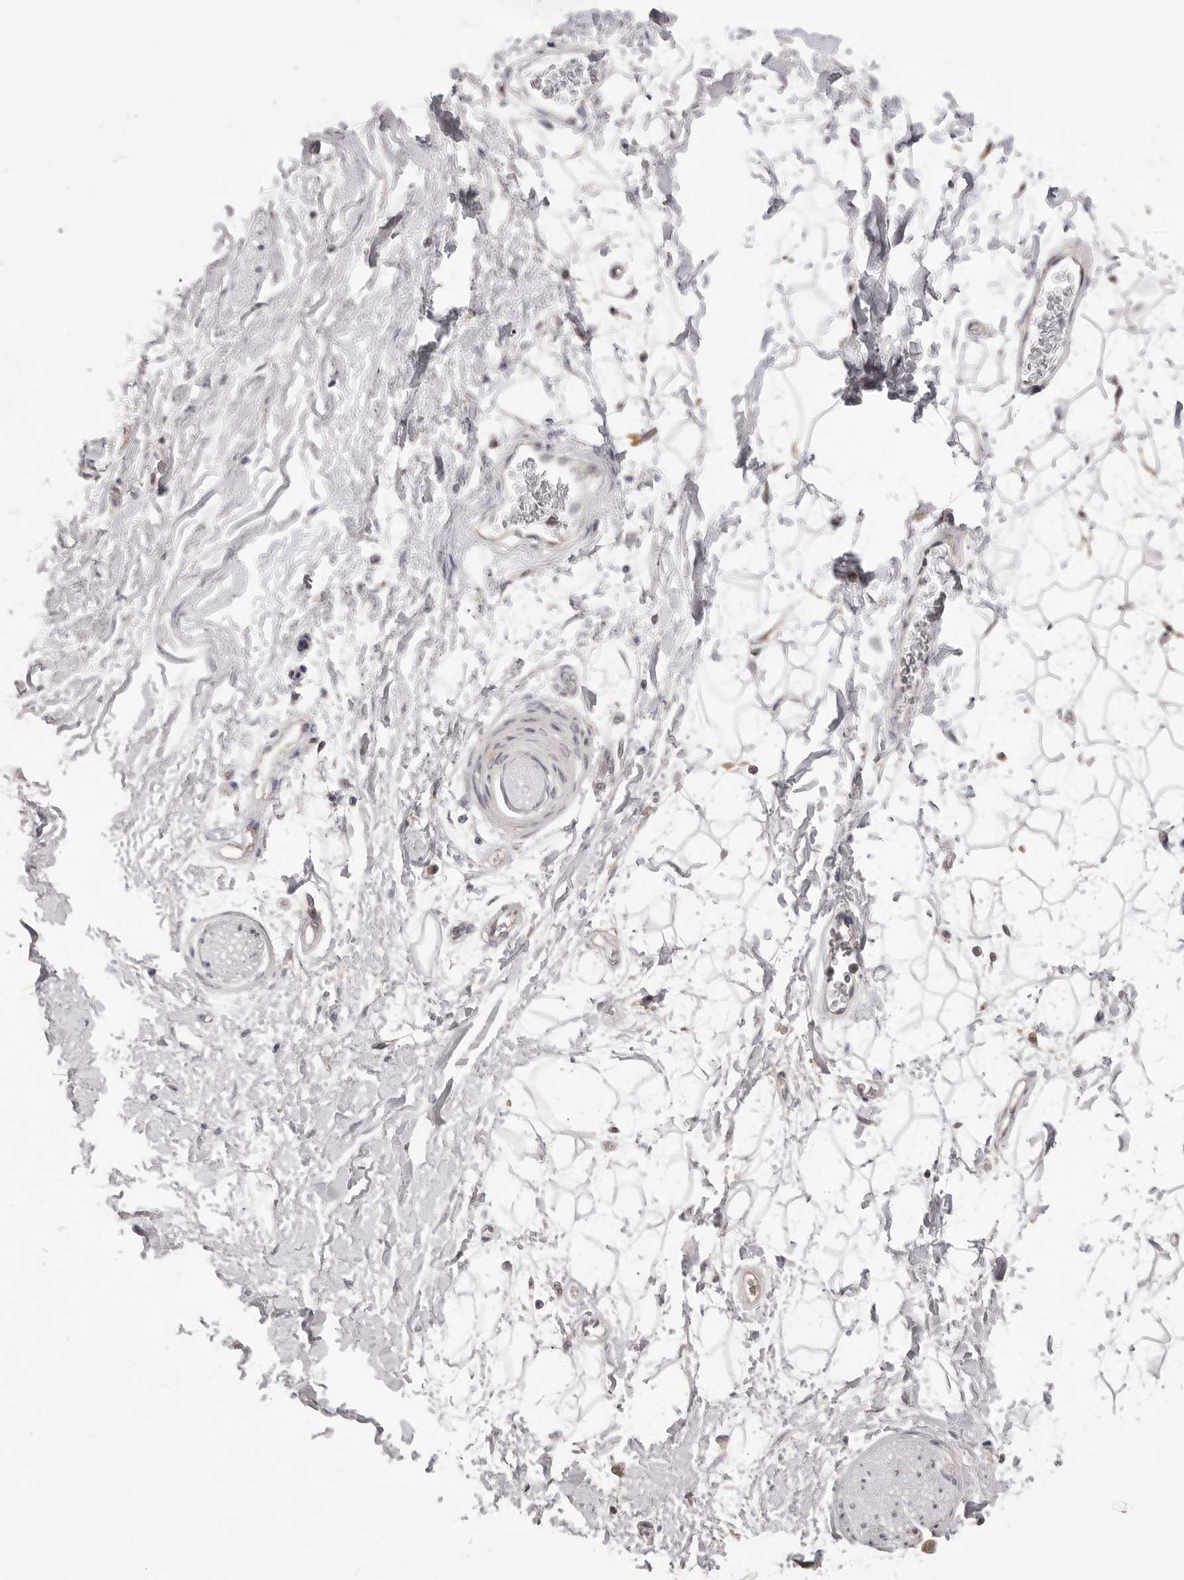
{"staining": {"intensity": "negative", "quantity": "none", "location": "none"}, "tissue": "adipose tissue", "cell_type": "Adipocytes", "image_type": "normal", "snomed": [{"axis": "morphology", "description": "Normal tissue, NOS"}, {"axis": "topography", "description": "Soft tissue"}], "caption": "High power microscopy photomicrograph of an immunohistochemistry (IHC) histopathology image of benign adipose tissue, revealing no significant staining in adipocytes.", "gene": "TLR3", "patient": {"sex": "male", "age": 72}}